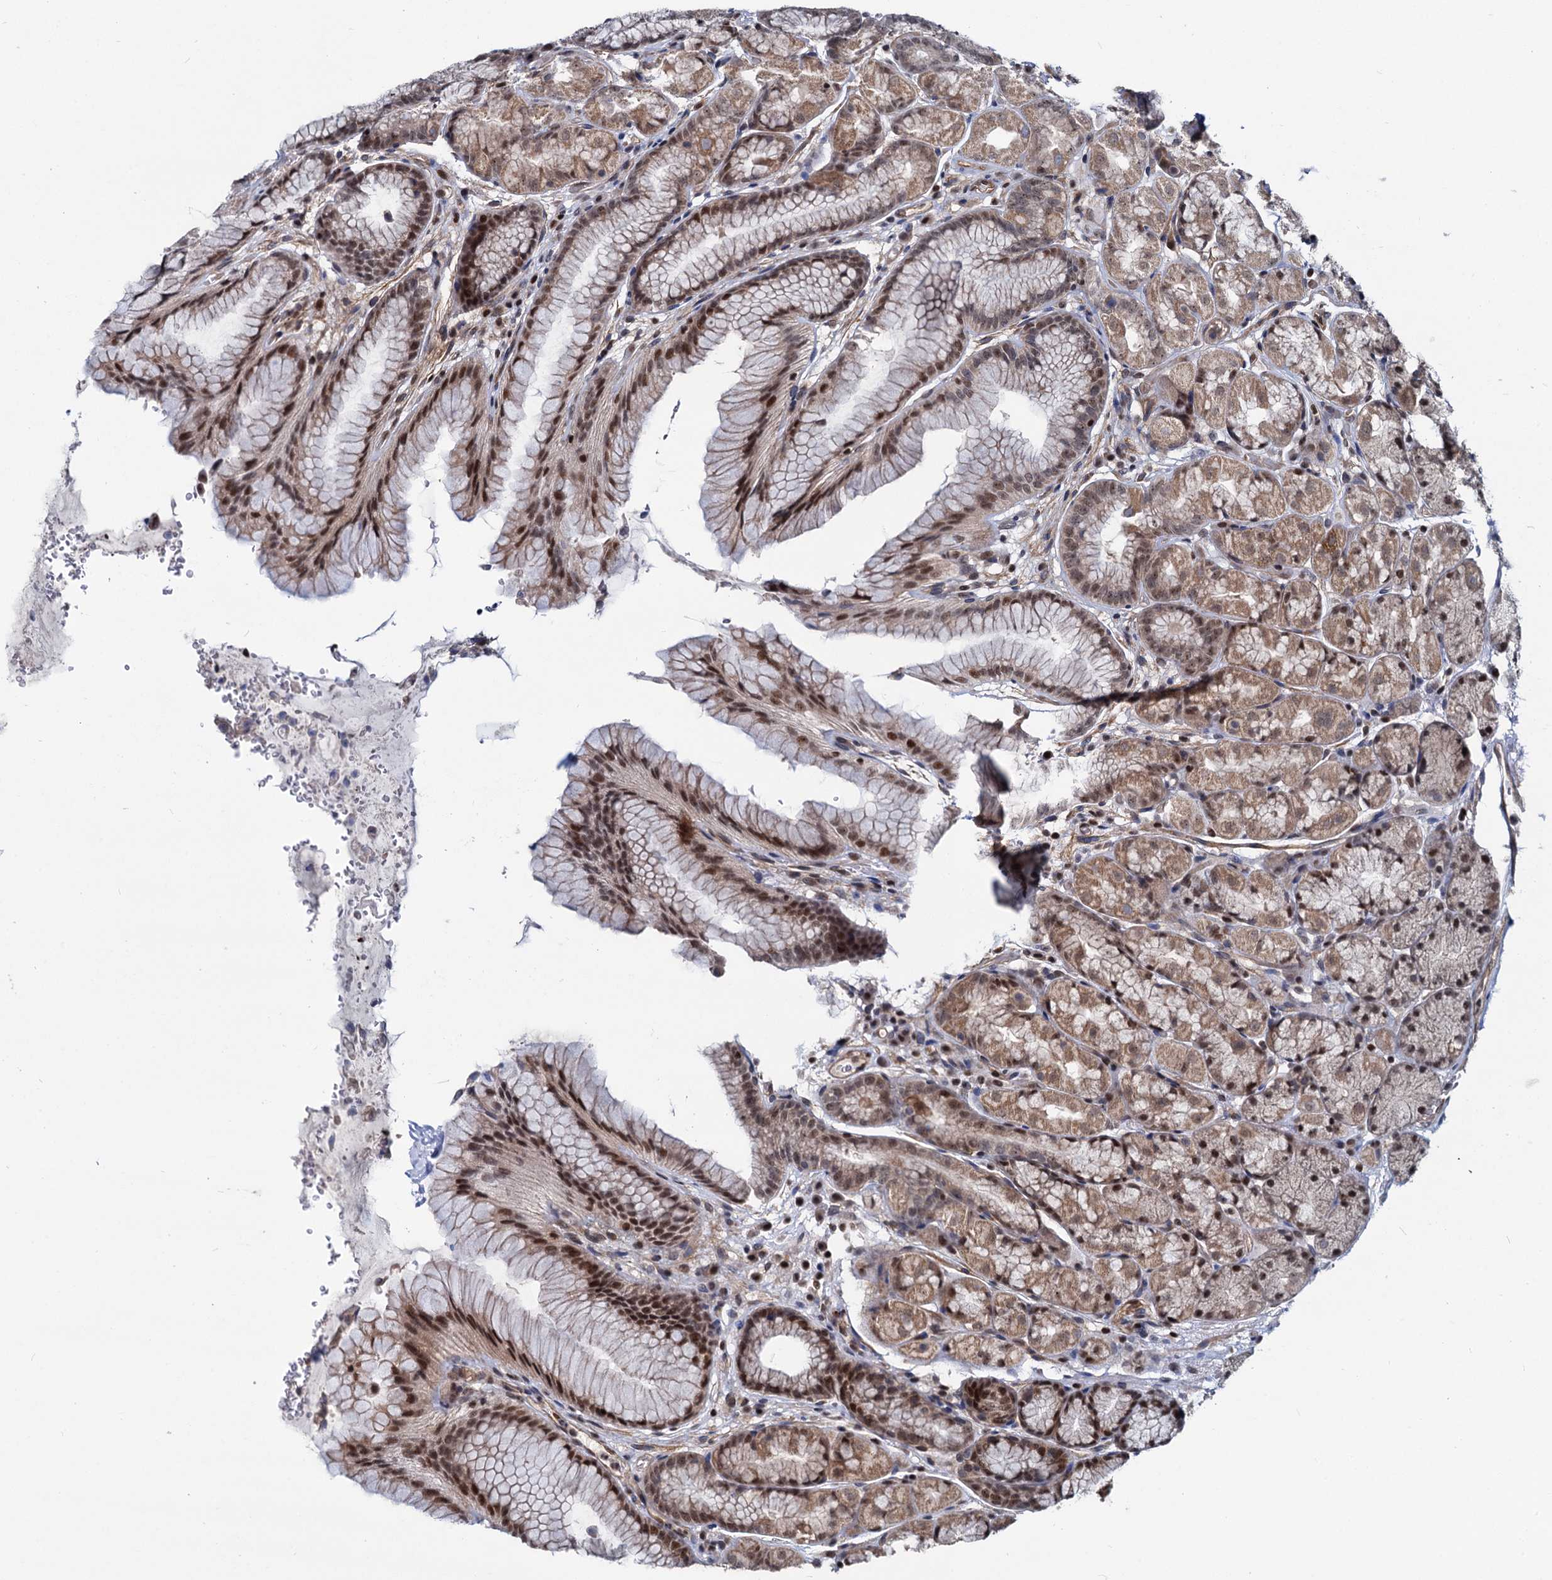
{"staining": {"intensity": "strong", "quantity": ">75%", "location": "cytoplasmic/membranous,nuclear"}, "tissue": "stomach", "cell_type": "Glandular cells", "image_type": "normal", "snomed": [{"axis": "morphology", "description": "Normal tissue, NOS"}, {"axis": "topography", "description": "Stomach"}], "caption": "IHC (DAB (3,3'-diaminobenzidine)) staining of normal stomach displays strong cytoplasmic/membranous,nuclear protein positivity in about >75% of glandular cells.", "gene": "UBLCP1", "patient": {"sex": "male", "age": 63}}